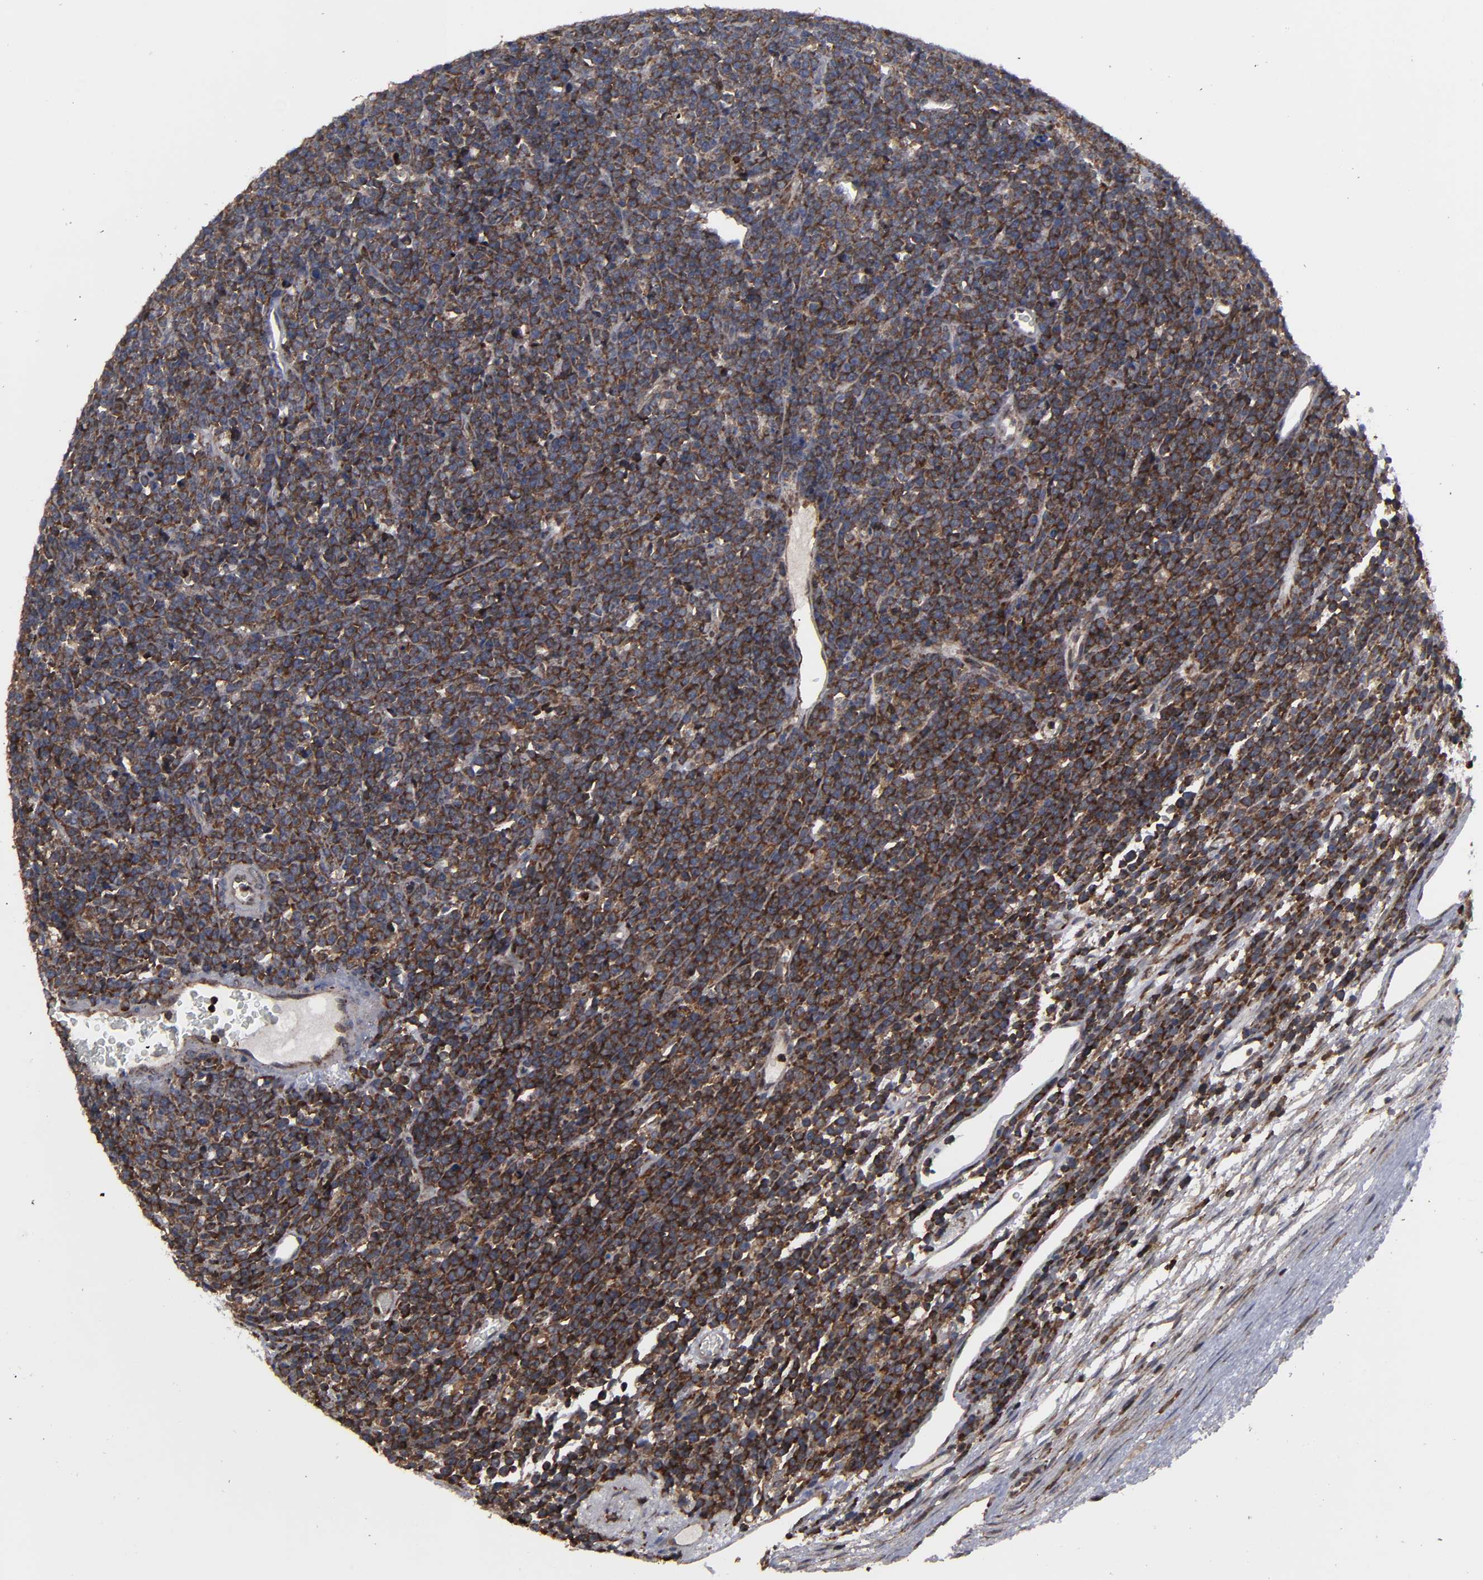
{"staining": {"intensity": "strong", "quantity": ">75%", "location": "cytoplasmic/membranous,nuclear"}, "tissue": "lymphoma", "cell_type": "Tumor cells", "image_type": "cancer", "snomed": [{"axis": "morphology", "description": "Malignant lymphoma, non-Hodgkin's type, High grade"}, {"axis": "topography", "description": "Ovary"}], "caption": "The micrograph displays staining of lymphoma, revealing strong cytoplasmic/membranous and nuclear protein positivity (brown color) within tumor cells.", "gene": "KIAA2026", "patient": {"sex": "female", "age": 56}}